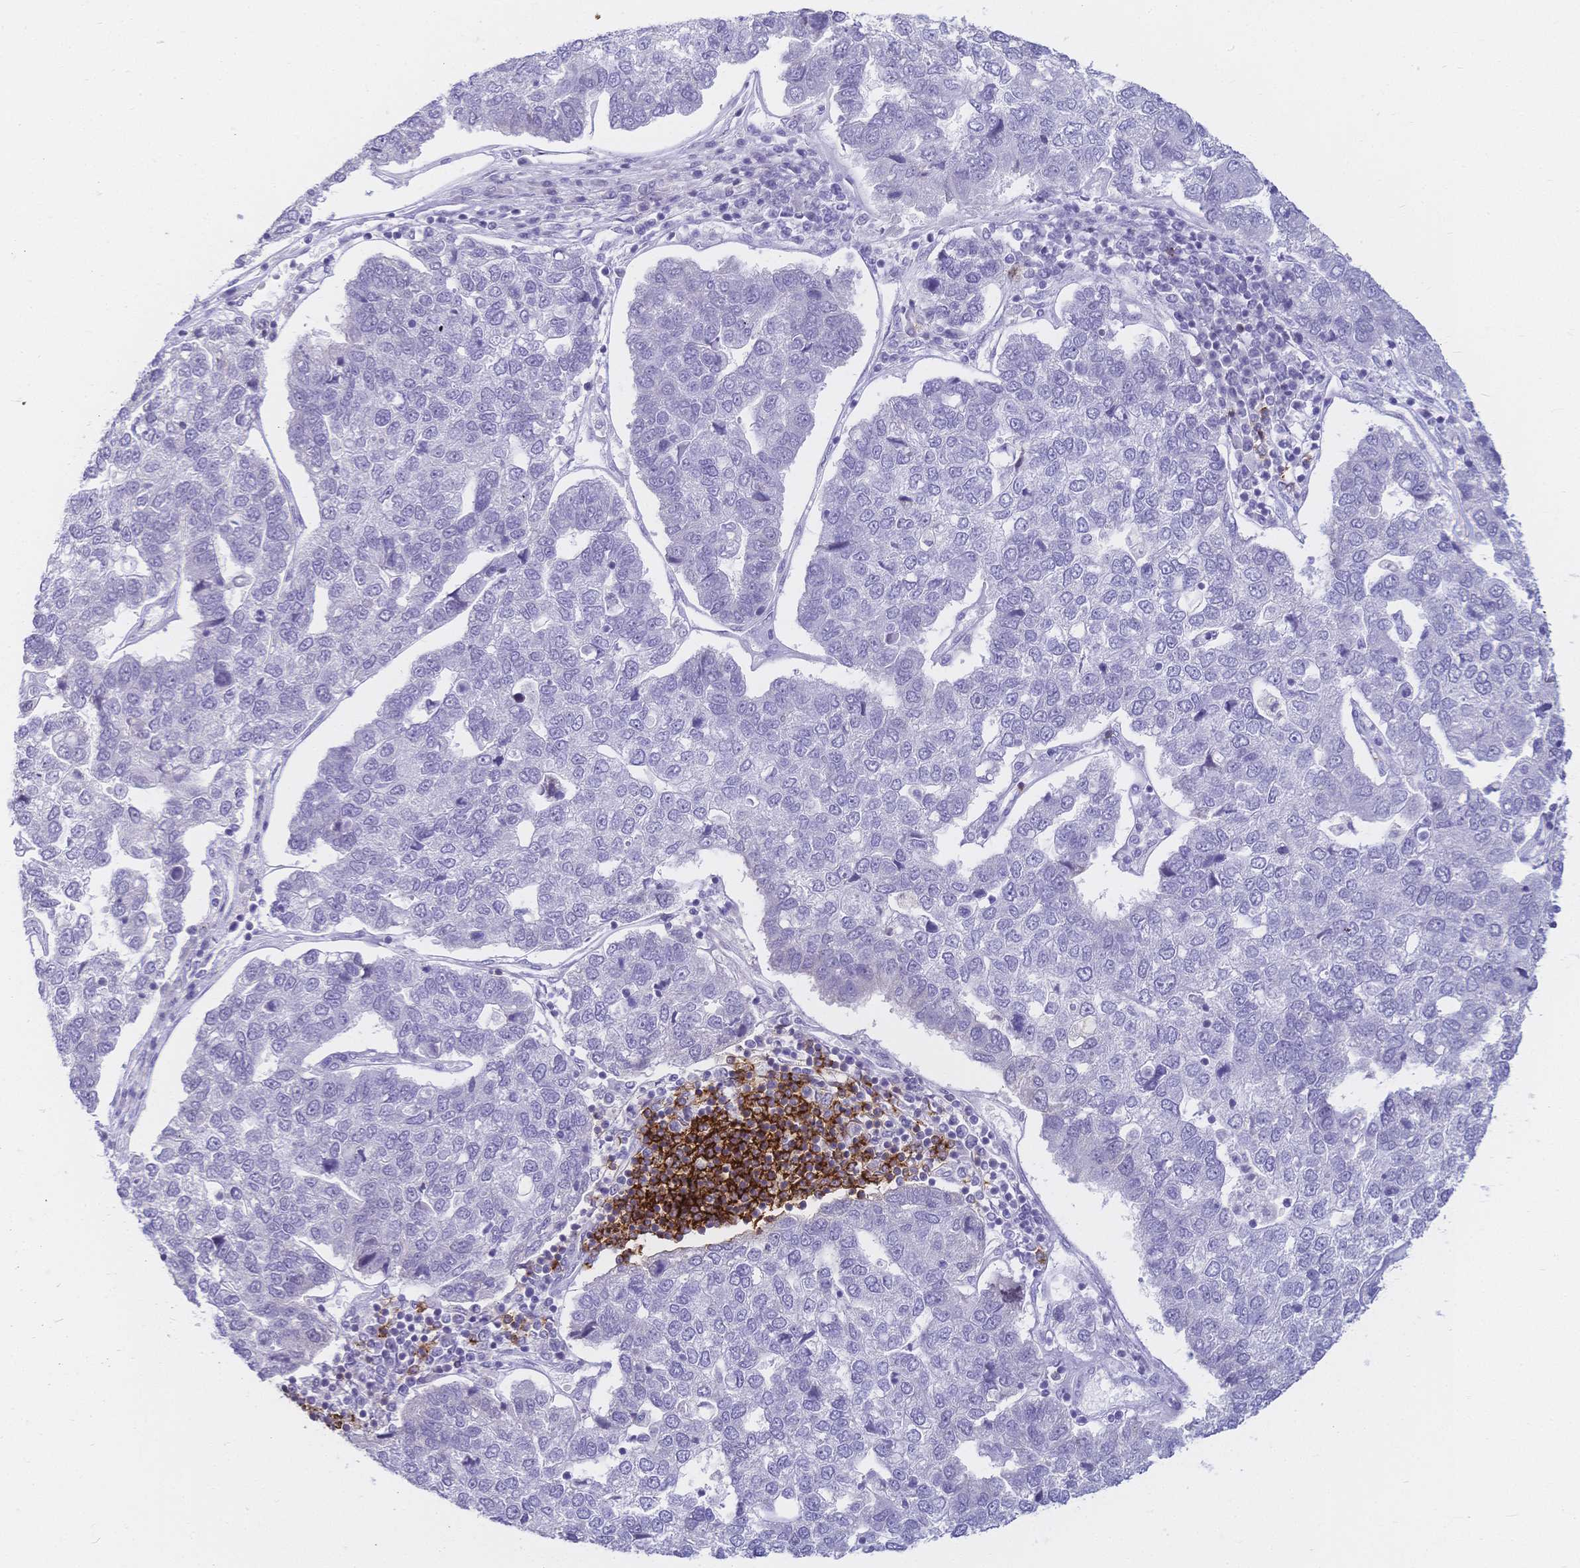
{"staining": {"intensity": "negative", "quantity": "none", "location": "none"}, "tissue": "pancreatic cancer", "cell_type": "Tumor cells", "image_type": "cancer", "snomed": [{"axis": "morphology", "description": "Adenocarcinoma, NOS"}, {"axis": "topography", "description": "Pancreas"}], "caption": "Tumor cells are negative for brown protein staining in pancreatic cancer.", "gene": "CR2", "patient": {"sex": "female", "age": 61}}